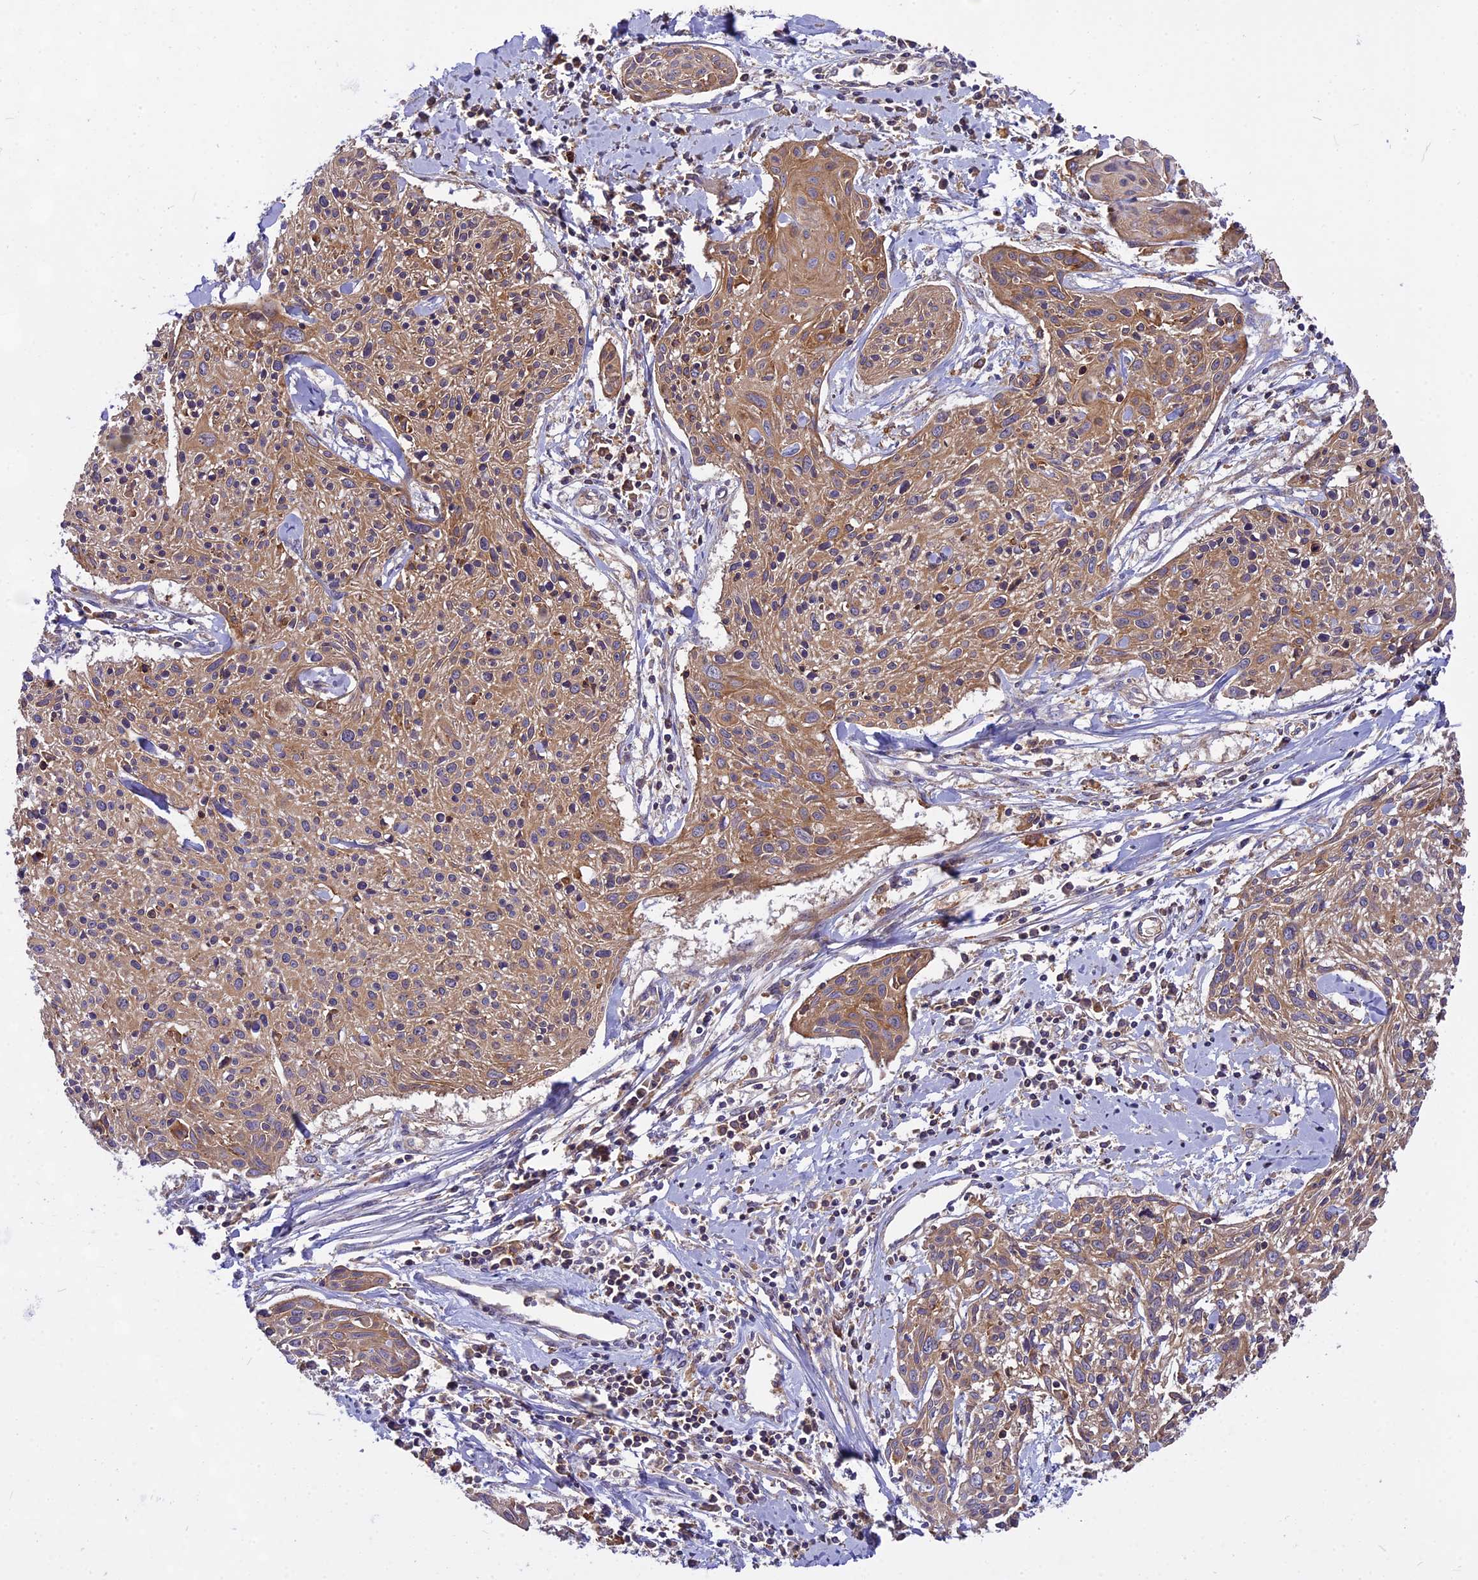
{"staining": {"intensity": "weak", "quantity": ">75%", "location": "cytoplasmic/membranous"}, "tissue": "cervical cancer", "cell_type": "Tumor cells", "image_type": "cancer", "snomed": [{"axis": "morphology", "description": "Squamous cell carcinoma, NOS"}, {"axis": "topography", "description": "Cervix"}], "caption": "Immunohistochemical staining of cervical squamous cell carcinoma shows weak cytoplasmic/membranous protein staining in approximately >75% of tumor cells.", "gene": "MYO9B", "patient": {"sex": "female", "age": 51}}